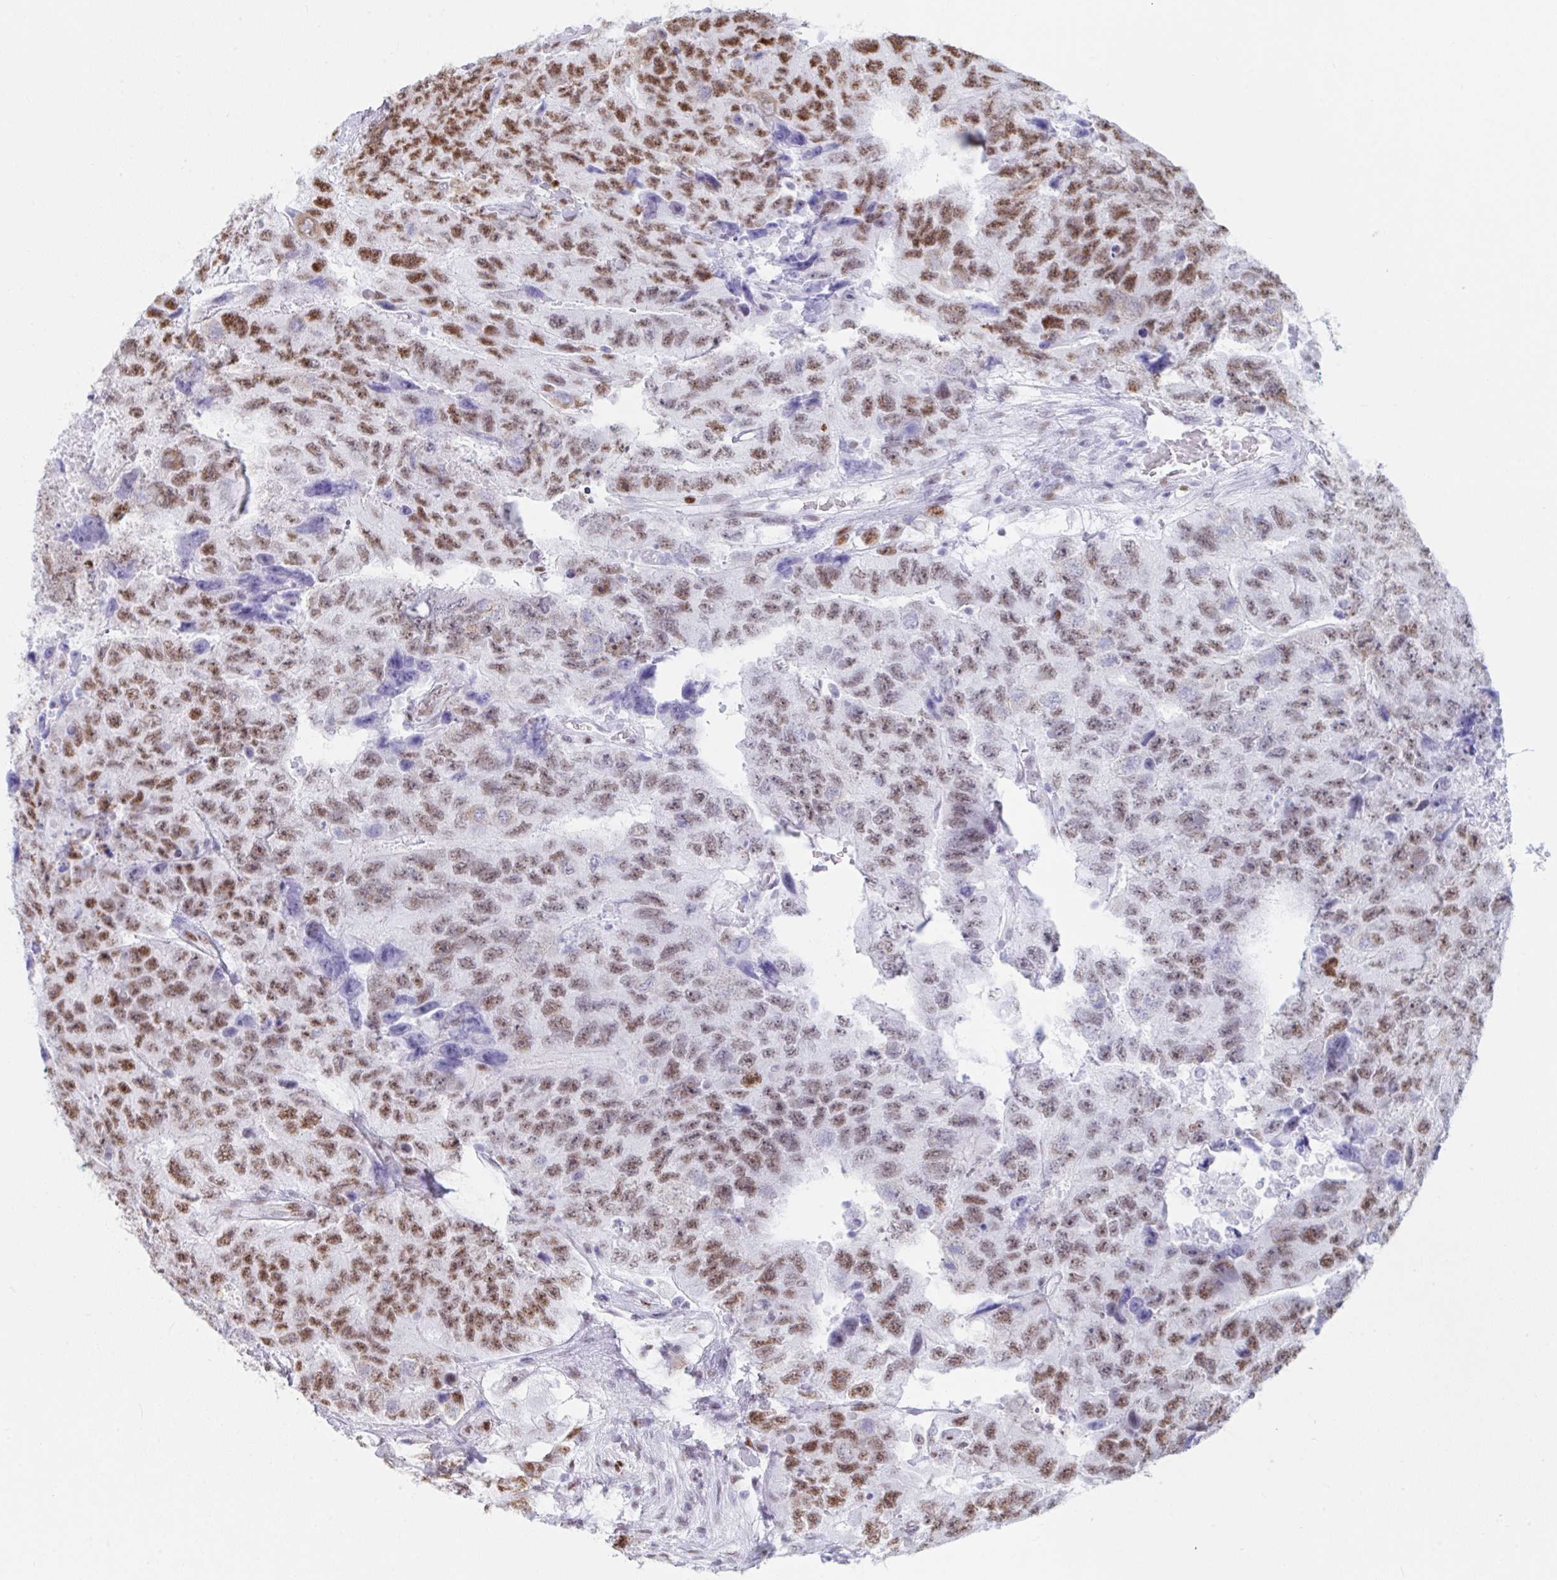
{"staining": {"intensity": "moderate", "quantity": ">75%", "location": "nuclear"}, "tissue": "testis cancer", "cell_type": "Tumor cells", "image_type": "cancer", "snomed": [{"axis": "morphology", "description": "Carcinoma, Embryonal, NOS"}, {"axis": "topography", "description": "Testis"}], "caption": "Immunohistochemical staining of human embryonal carcinoma (testis) displays moderate nuclear protein staining in about >75% of tumor cells.", "gene": "IKZF2", "patient": {"sex": "male", "age": 24}}